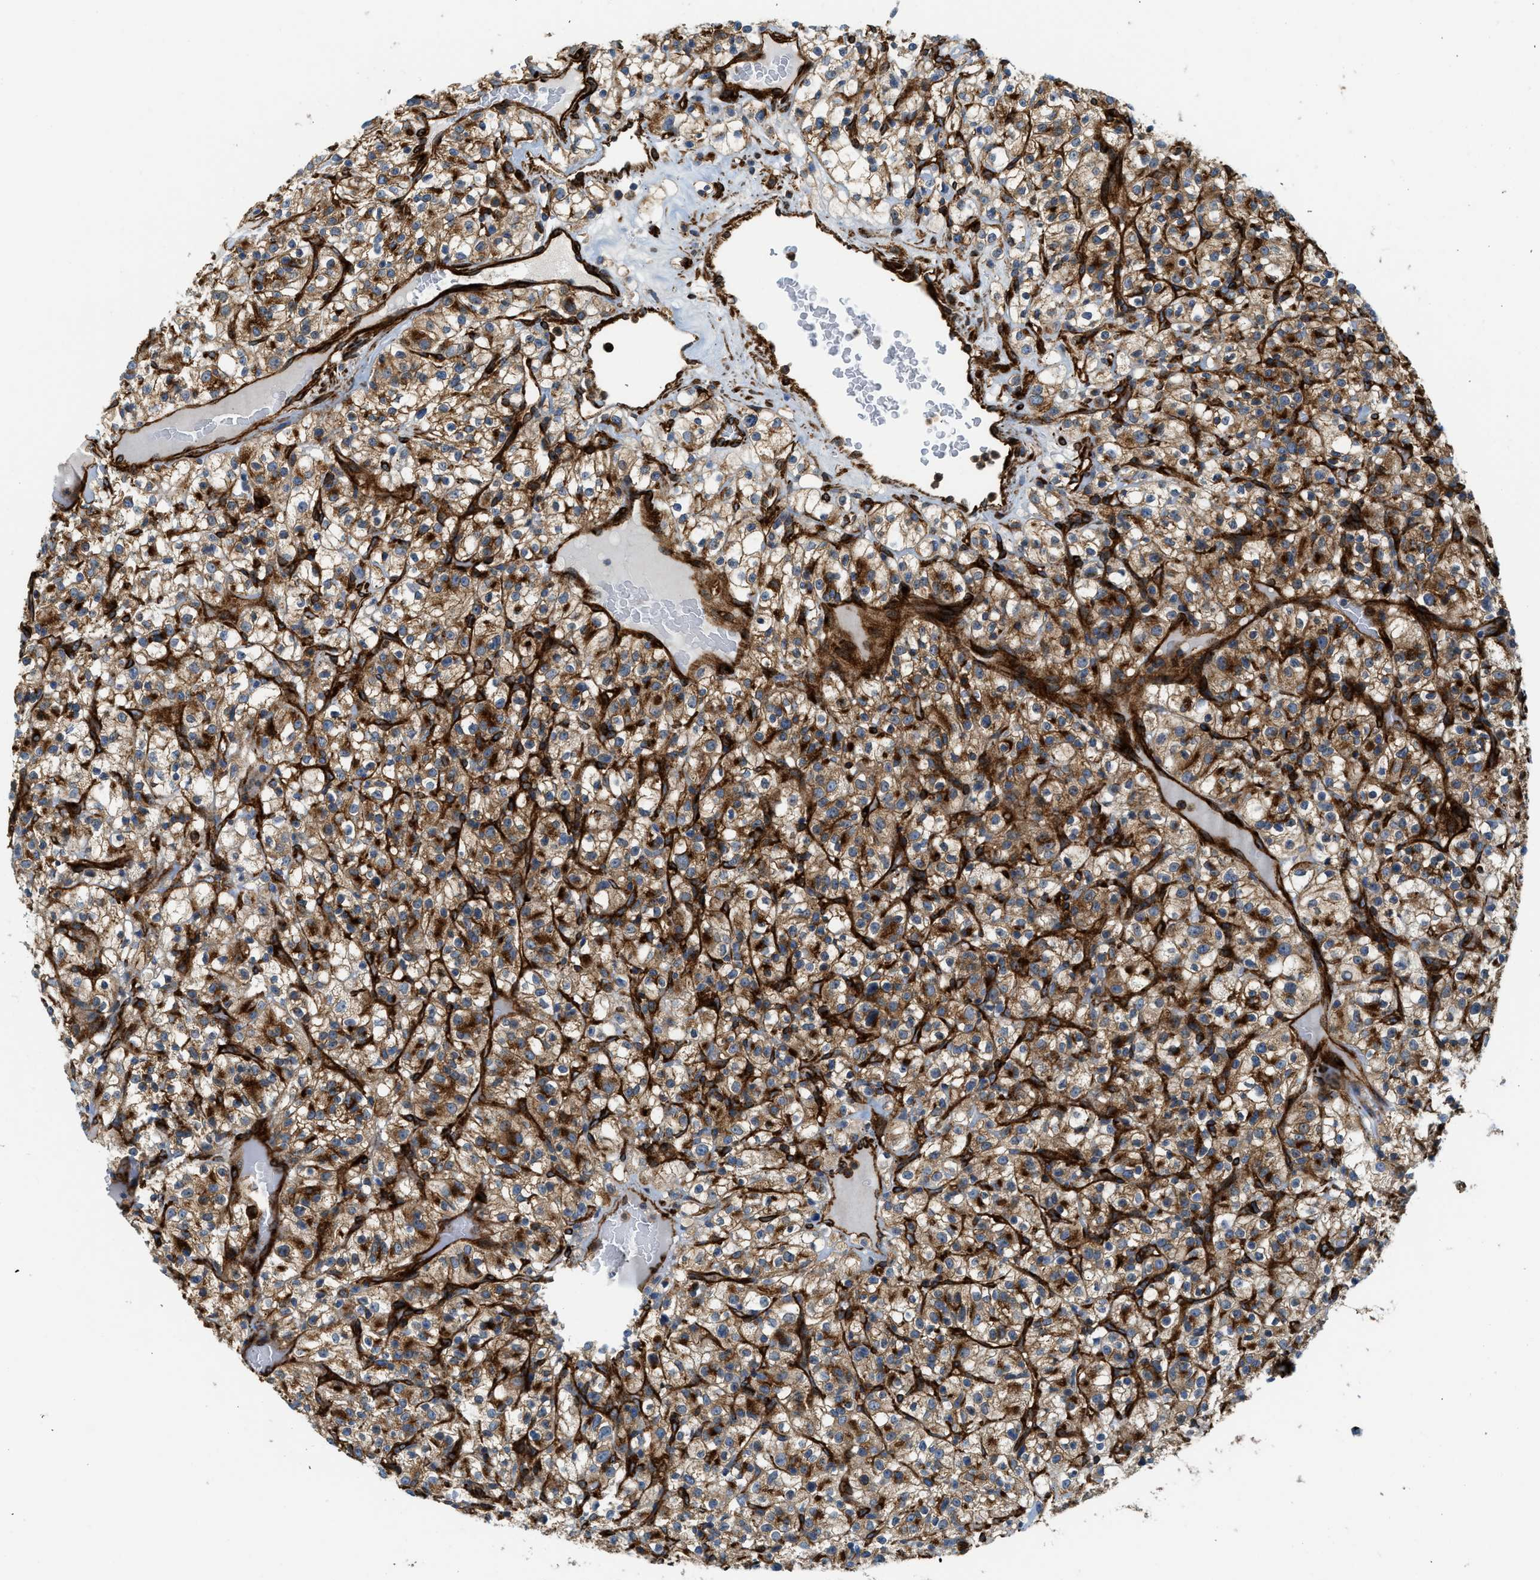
{"staining": {"intensity": "moderate", "quantity": ">75%", "location": "cytoplasmic/membranous"}, "tissue": "renal cancer", "cell_type": "Tumor cells", "image_type": "cancer", "snomed": [{"axis": "morphology", "description": "Normal tissue, NOS"}, {"axis": "morphology", "description": "Adenocarcinoma, NOS"}, {"axis": "topography", "description": "Kidney"}], "caption": "Moderate cytoplasmic/membranous expression is present in about >75% of tumor cells in renal cancer. The staining is performed using DAB brown chromogen to label protein expression. The nuclei are counter-stained blue using hematoxylin.", "gene": "HIP1", "patient": {"sex": "female", "age": 72}}